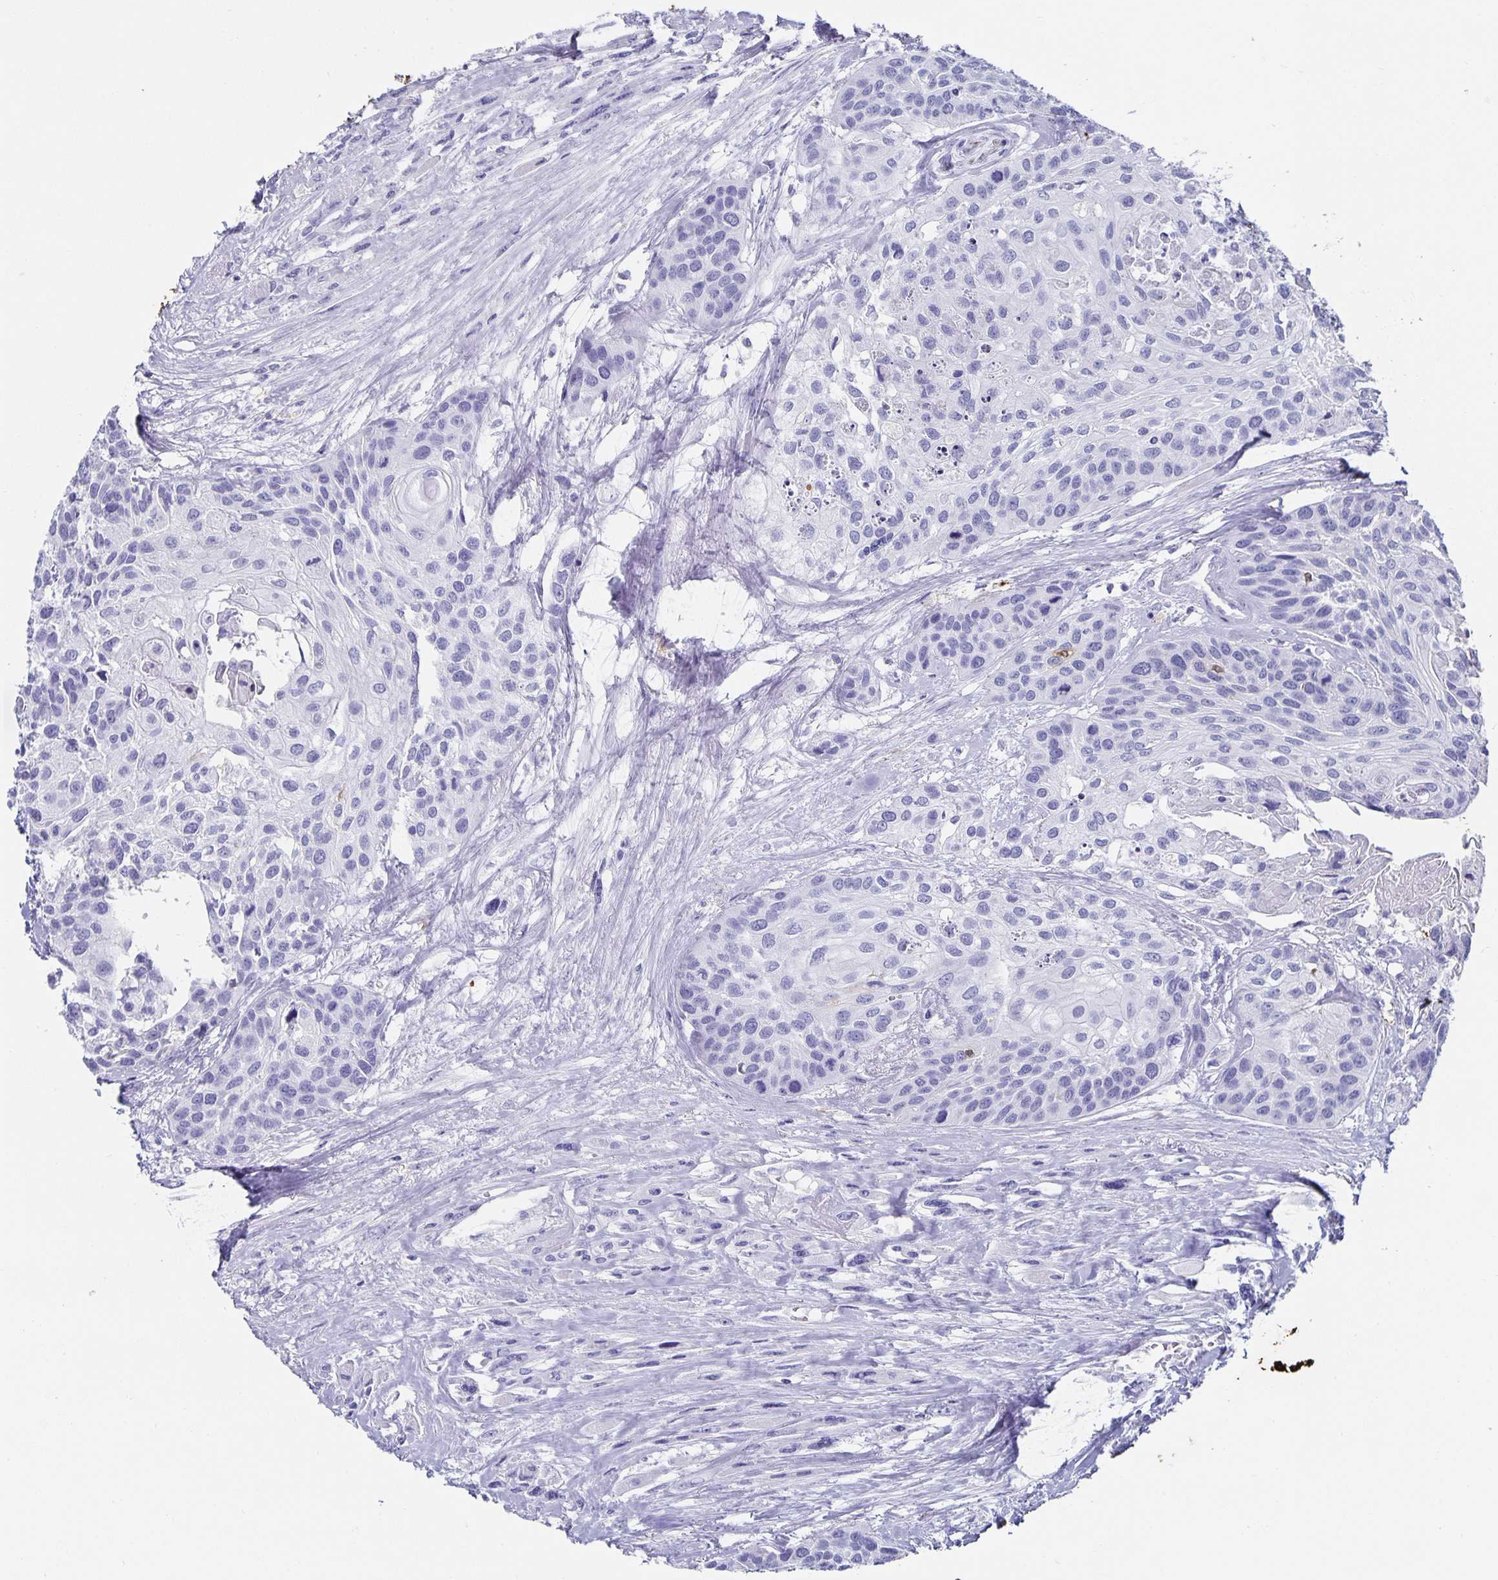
{"staining": {"intensity": "negative", "quantity": "none", "location": "none"}, "tissue": "head and neck cancer", "cell_type": "Tumor cells", "image_type": "cancer", "snomed": [{"axis": "morphology", "description": "Squamous cell carcinoma, NOS"}, {"axis": "topography", "description": "Head-Neck"}], "caption": "DAB (3,3'-diaminobenzidine) immunohistochemical staining of human head and neck cancer displays no significant expression in tumor cells.", "gene": "CHGA", "patient": {"sex": "female", "age": 50}}